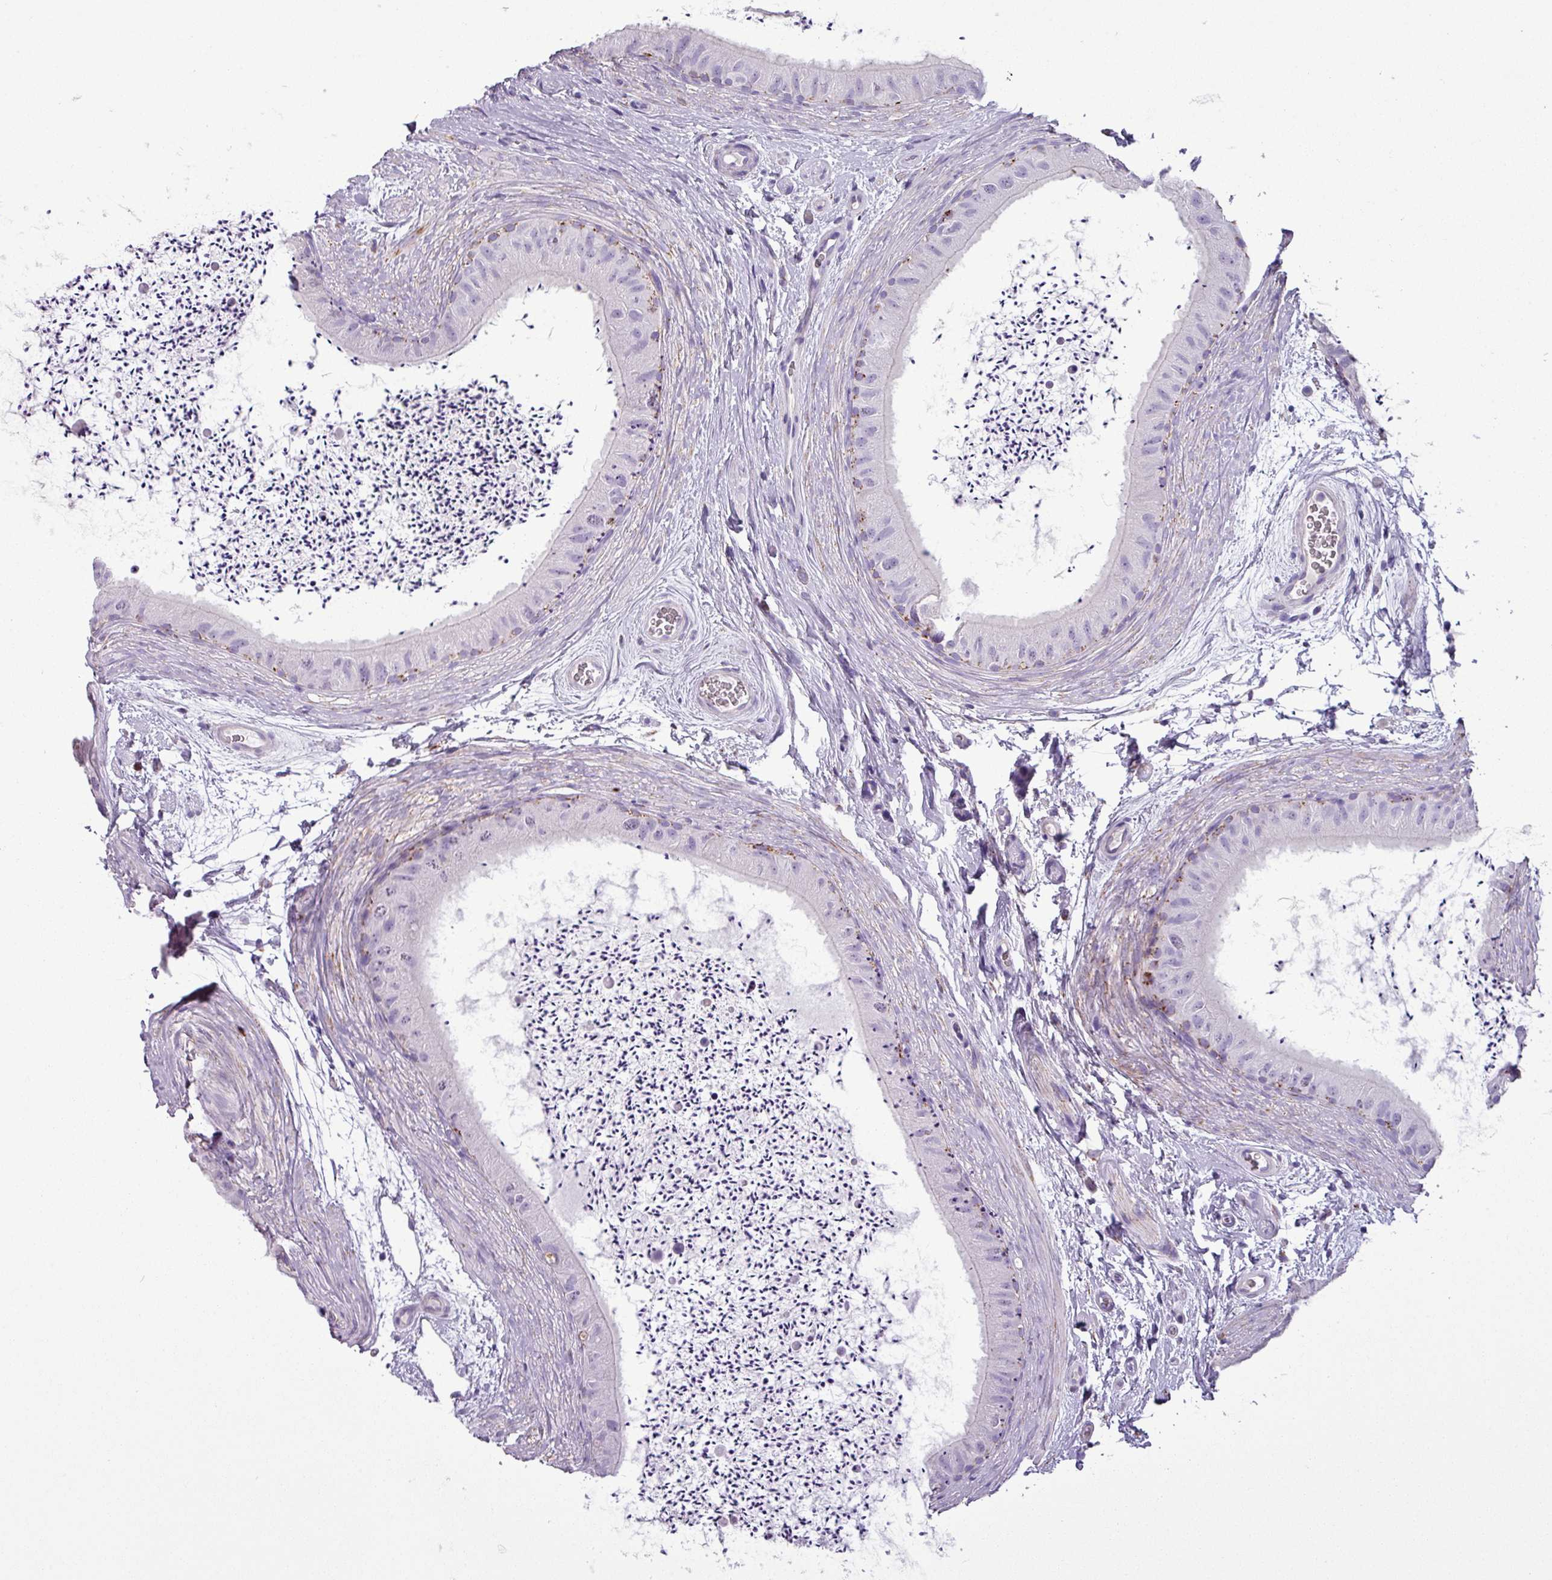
{"staining": {"intensity": "moderate", "quantity": "<25%", "location": "cytoplasmic/membranous"}, "tissue": "epididymis", "cell_type": "Glandular cells", "image_type": "normal", "snomed": [{"axis": "morphology", "description": "Normal tissue, NOS"}, {"axis": "topography", "description": "Epididymis"}], "caption": "Unremarkable epididymis shows moderate cytoplasmic/membranous staining in approximately <25% of glandular cells.", "gene": "ZNF667", "patient": {"sex": "male", "age": 50}}